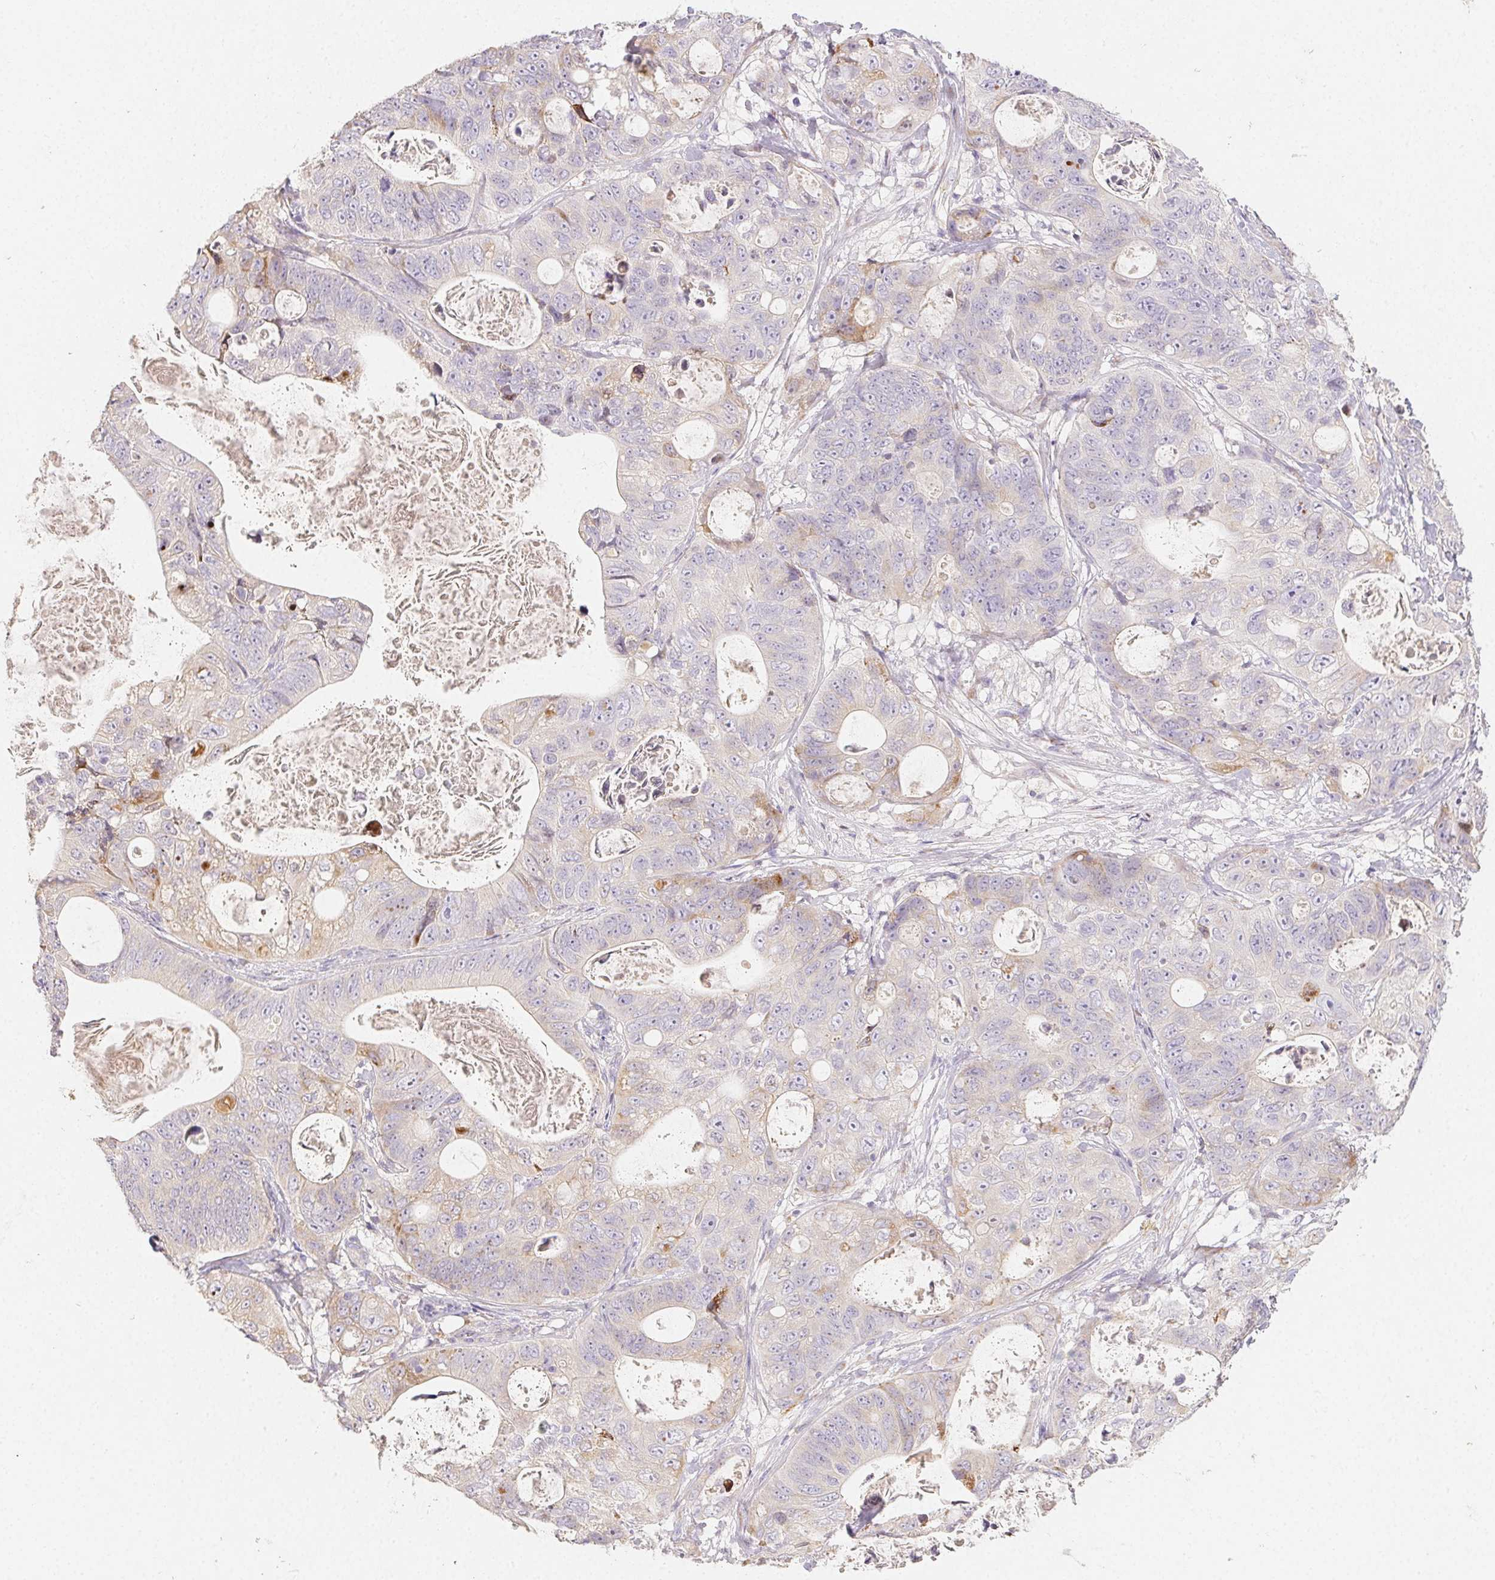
{"staining": {"intensity": "moderate", "quantity": "<25%", "location": "cytoplasmic/membranous"}, "tissue": "stomach cancer", "cell_type": "Tumor cells", "image_type": "cancer", "snomed": [{"axis": "morphology", "description": "Normal tissue, NOS"}, {"axis": "morphology", "description": "Adenocarcinoma, NOS"}, {"axis": "topography", "description": "Stomach"}], "caption": "Stomach cancer stained with IHC displays moderate cytoplasmic/membranous positivity in approximately <25% of tumor cells. Nuclei are stained in blue.", "gene": "ACVR1B", "patient": {"sex": "female", "age": 89}}